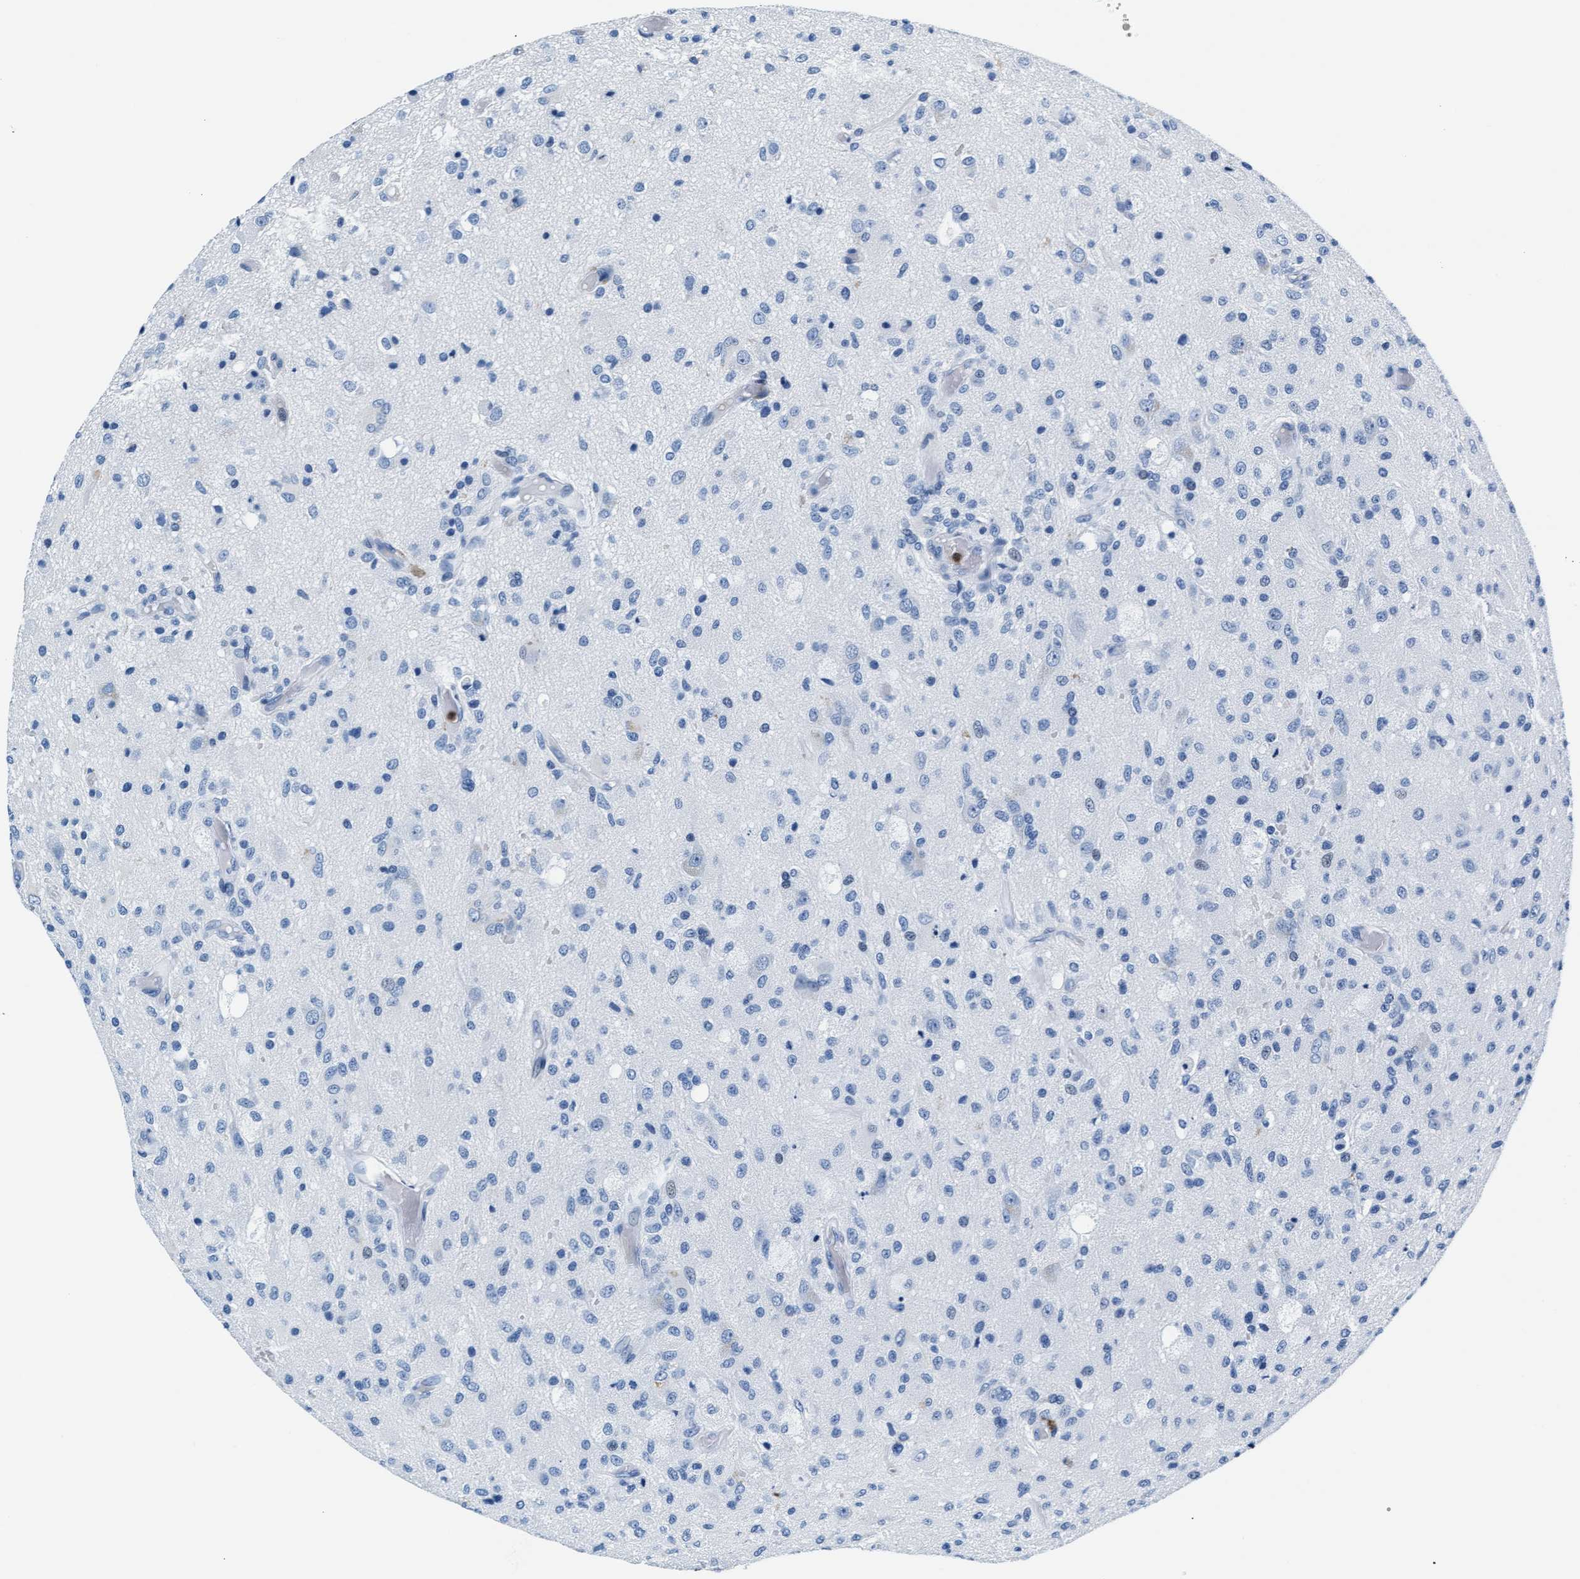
{"staining": {"intensity": "negative", "quantity": "none", "location": "none"}, "tissue": "glioma", "cell_type": "Tumor cells", "image_type": "cancer", "snomed": [{"axis": "morphology", "description": "Normal tissue, NOS"}, {"axis": "morphology", "description": "Glioma, malignant, High grade"}, {"axis": "topography", "description": "Cerebral cortex"}], "caption": "A high-resolution histopathology image shows immunohistochemistry staining of glioma, which exhibits no significant expression in tumor cells.", "gene": "MMP8", "patient": {"sex": "male", "age": 77}}